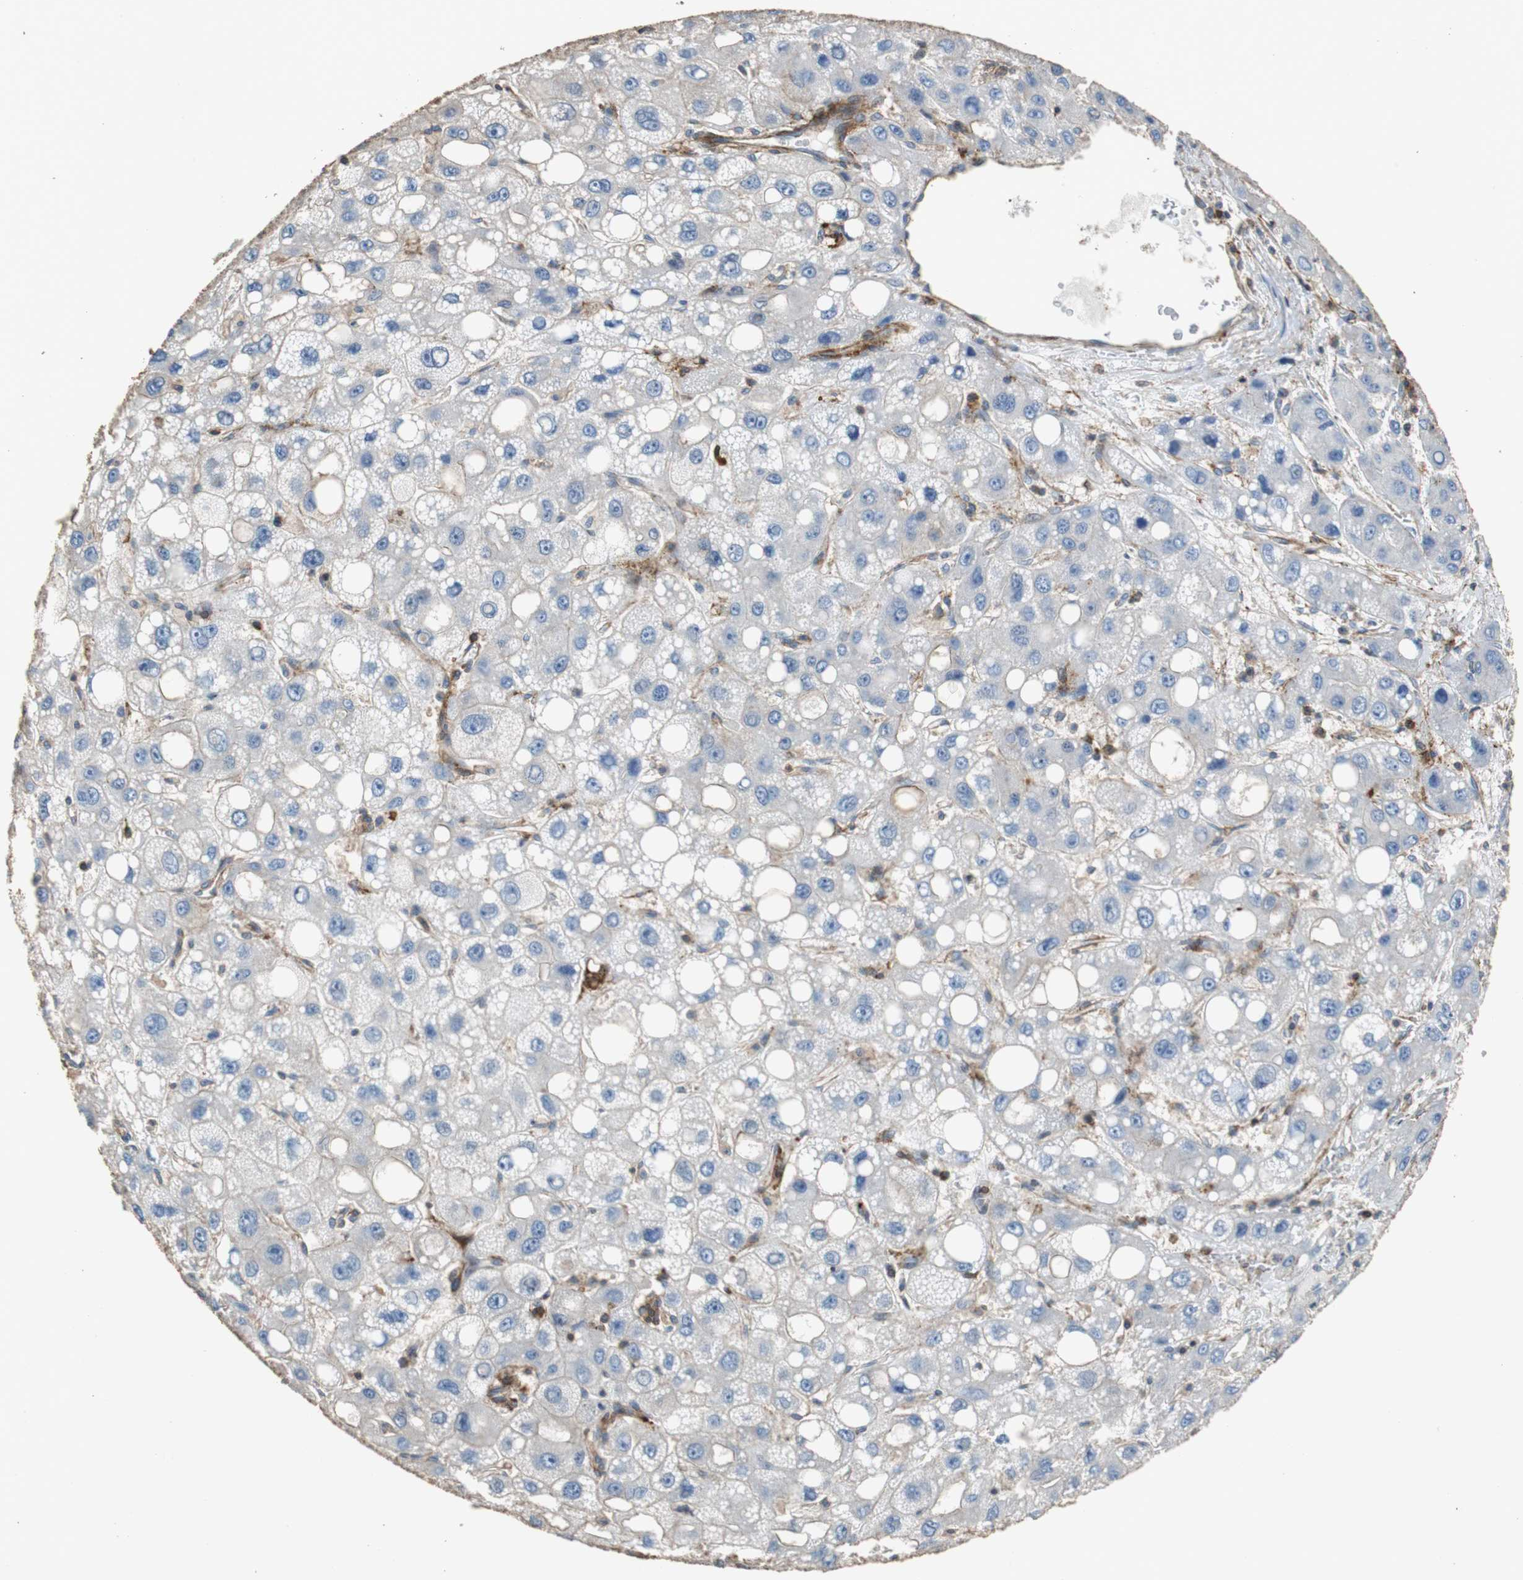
{"staining": {"intensity": "negative", "quantity": "none", "location": "none"}, "tissue": "liver cancer", "cell_type": "Tumor cells", "image_type": "cancer", "snomed": [{"axis": "morphology", "description": "Carcinoma, Hepatocellular, NOS"}, {"axis": "topography", "description": "Liver"}], "caption": "Immunohistochemical staining of hepatocellular carcinoma (liver) reveals no significant staining in tumor cells.", "gene": "PRKRA", "patient": {"sex": "male", "age": 55}}